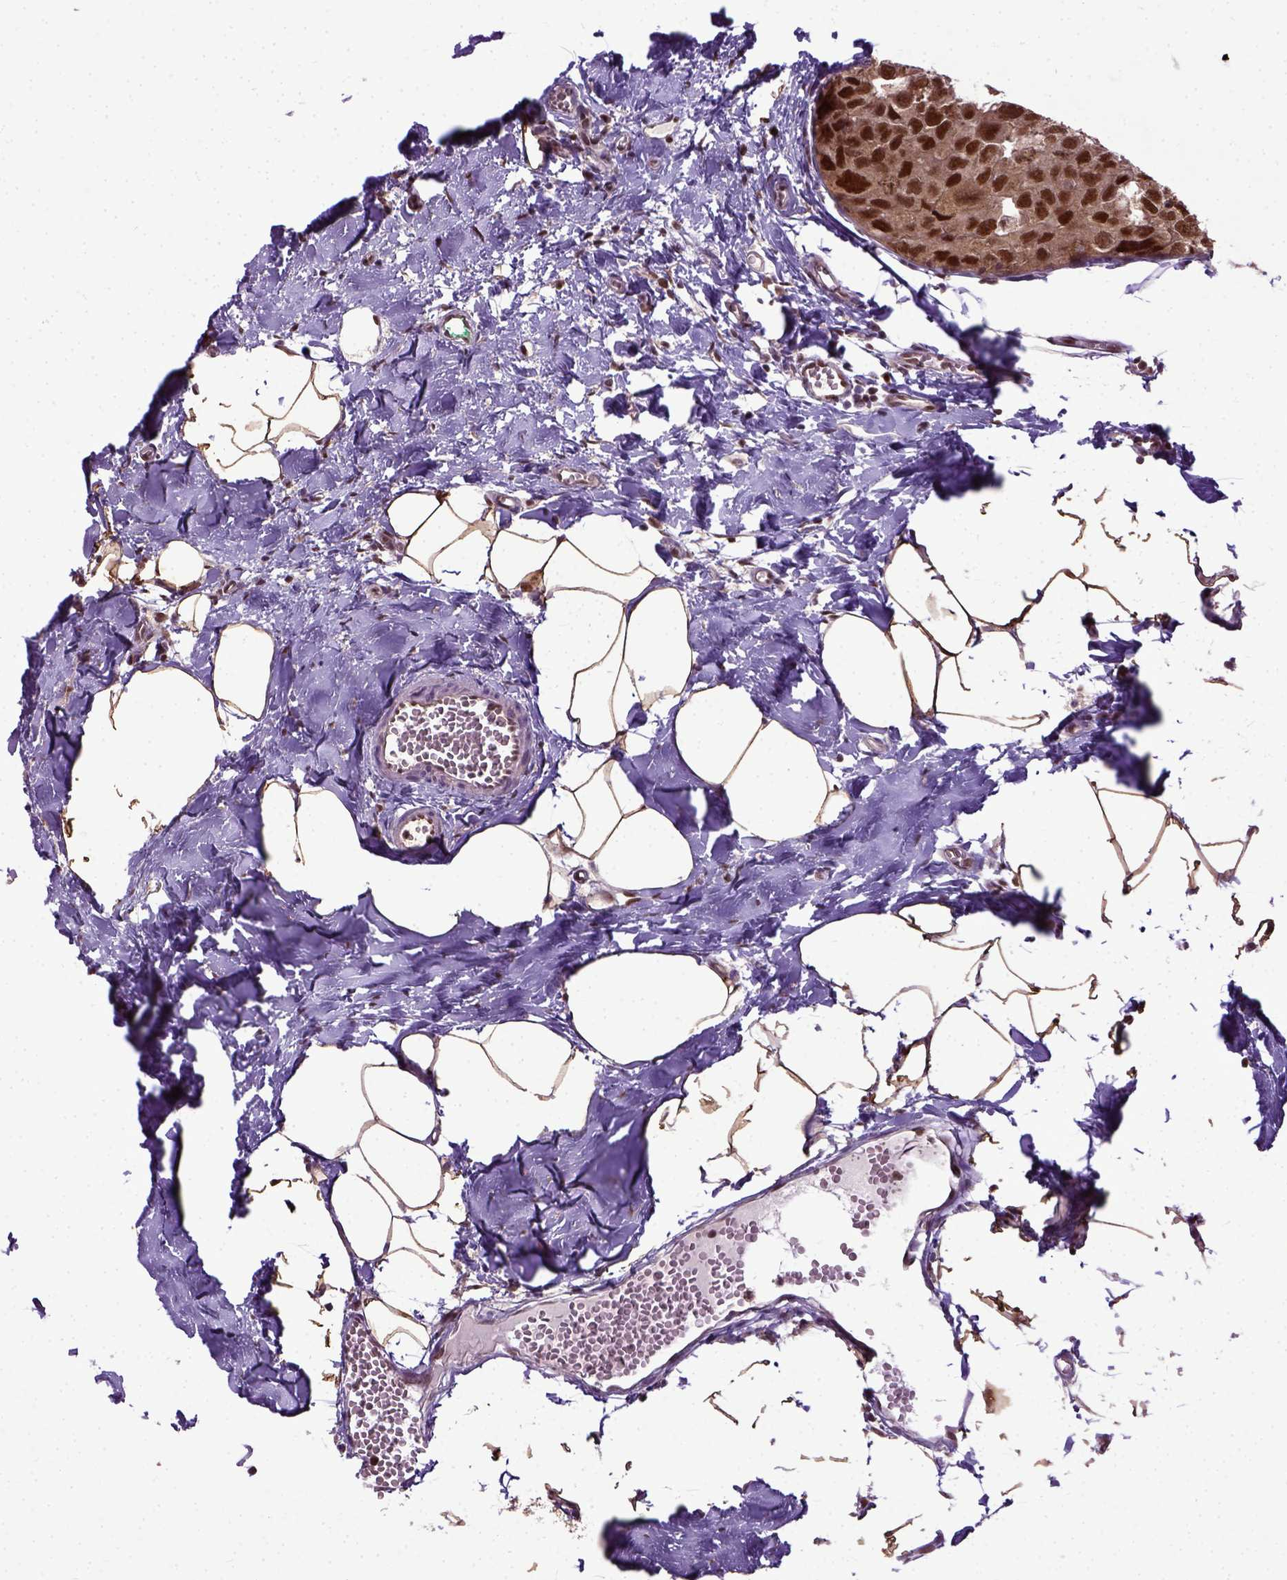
{"staining": {"intensity": "strong", "quantity": ">75%", "location": "nuclear"}, "tissue": "breast cancer", "cell_type": "Tumor cells", "image_type": "cancer", "snomed": [{"axis": "morphology", "description": "Duct carcinoma"}, {"axis": "topography", "description": "Breast"}], "caption": "Breast intraductal carcinoma stained with a brown dye shows strong nuclear positive expression in about >75% of tumor cells.", "gene": "UBA3", "patient": {"sex": "female", "age": 38}}